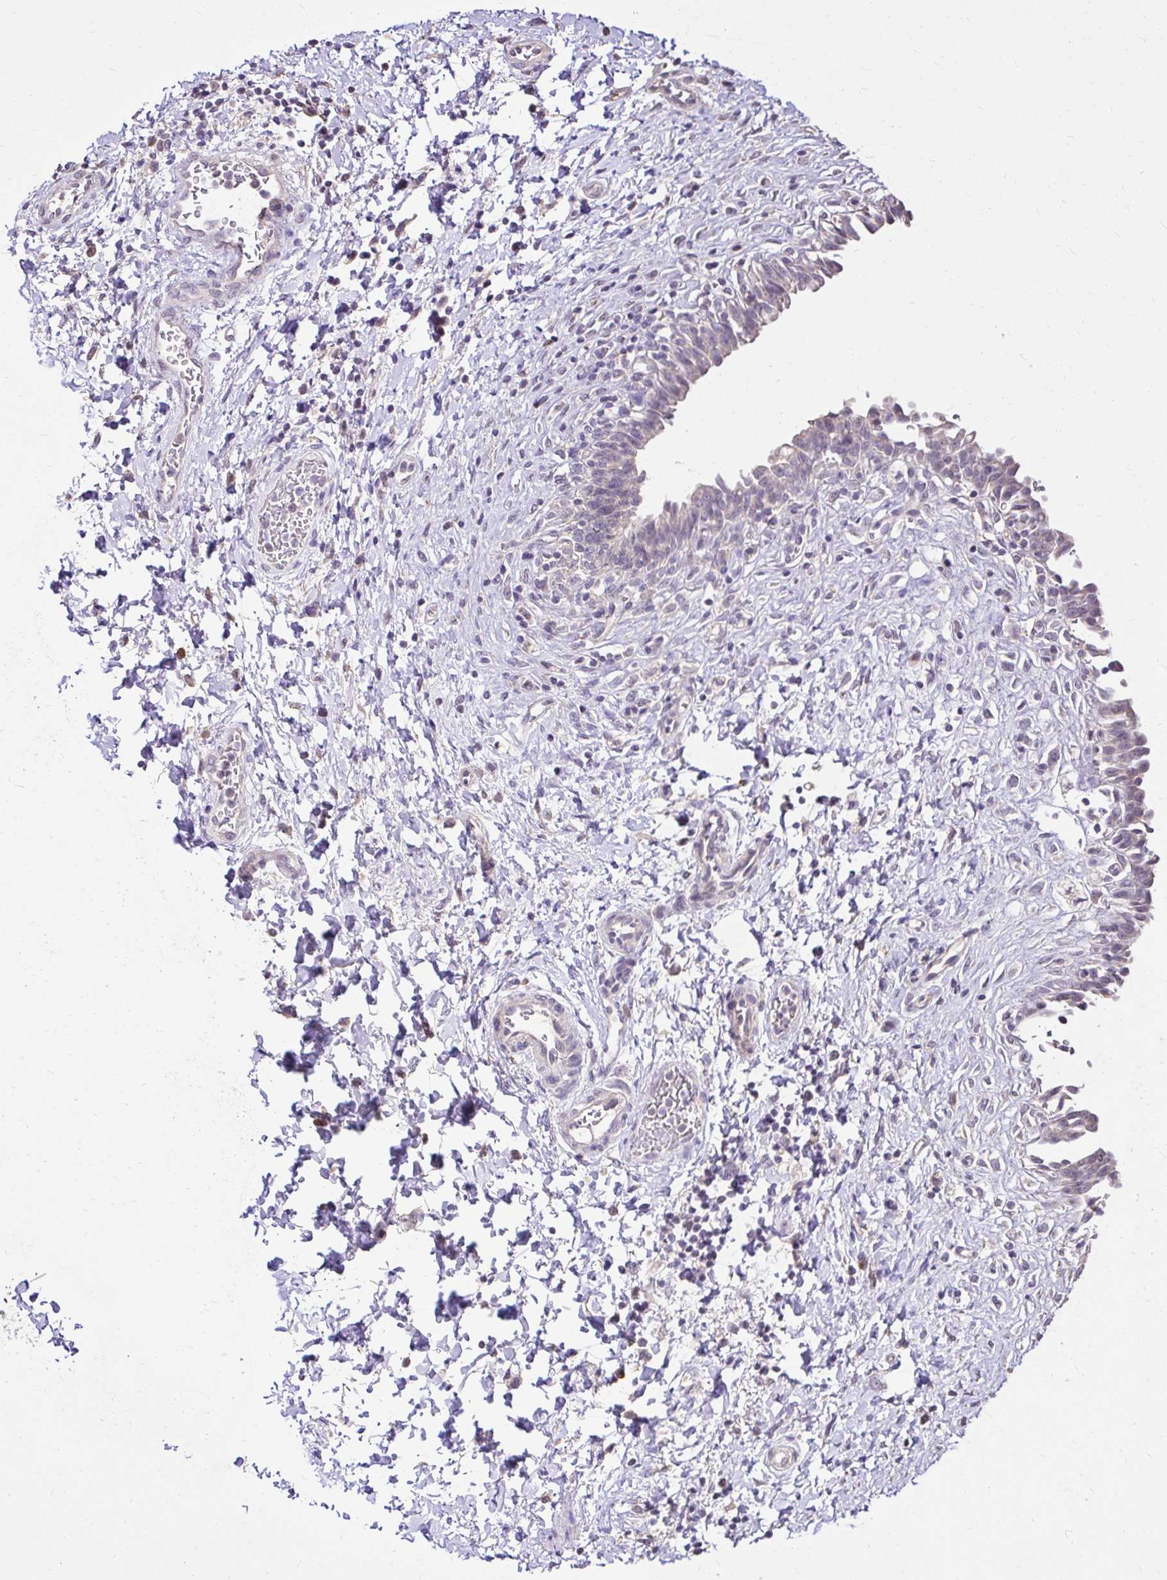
{"staining": {"intensity": "negative", "quantity": "none", "location": "none"}, "tissue": "urinary bladder", "cell_type": "Urothelial cells", "image_type": "normal", "snomed": [{"axis": "morphology", "description": "Normal tissue, NOS"}, {"axis": "topography", "description": "Urinary bladder"}], "caption": "Urinary bladder was stained to show a protein in brown. There is no significant positivity in urothelial cells. (Immunohistochemistry (ihc), brightfield microscopy, high magnification).", "gene": "KIAA1210", "patient": {"sex": "male", "age": 37}}